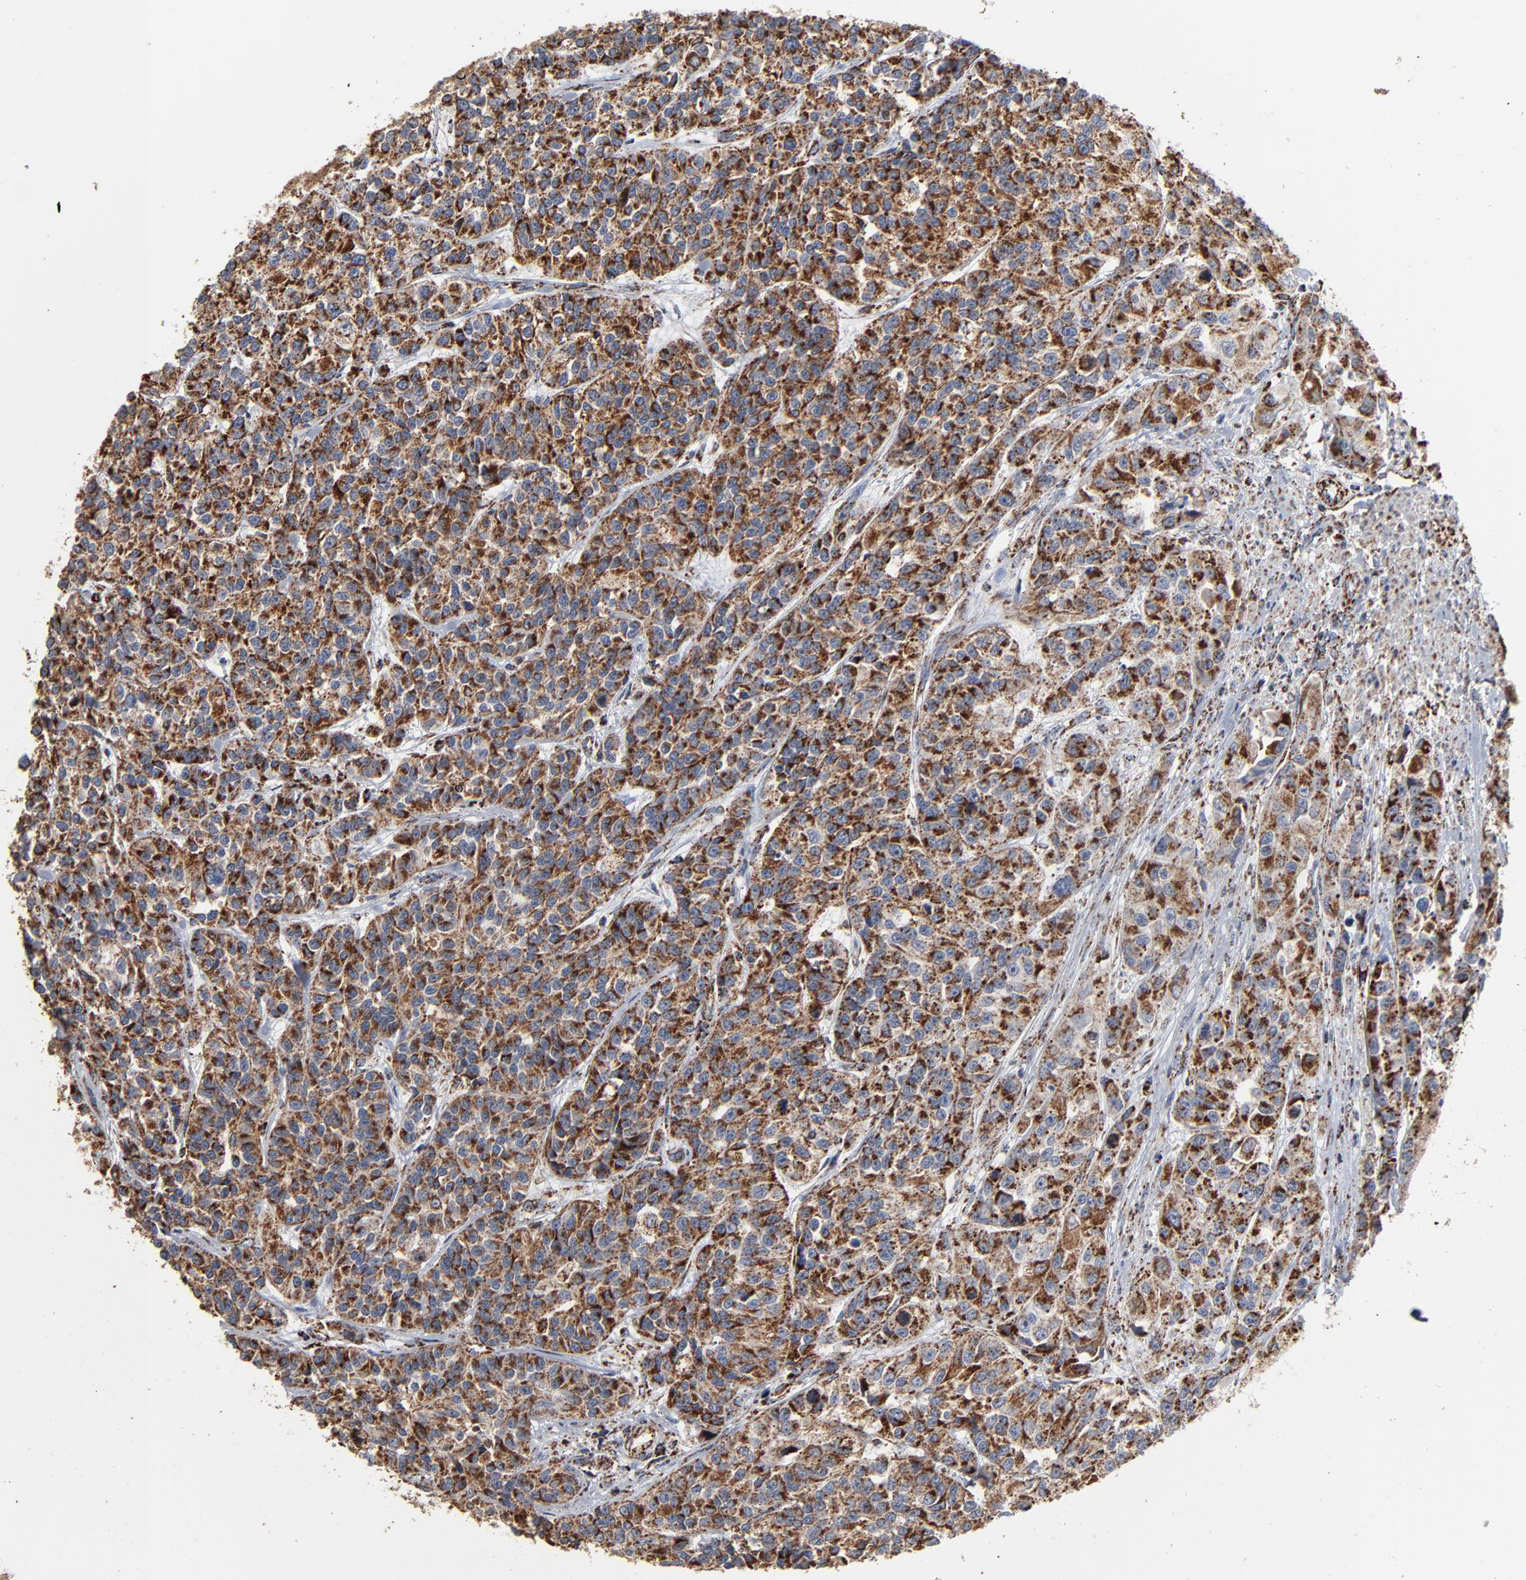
{"staining": {"intensity": "strong", "quantity": ">75%", "location": "cytoplasmic/membranous"}, "tissue": "urothelial cancer", "cell_type": "Tumor cells", "image_type": "cancer", "snomed": [{"axis": "morphology", "description": "Urothelial carcinoma, High grade"}, {"axis": "topography", "description": "Urinary bladder"}], "caption": "An IHC image of tumor tissue is shown. Protein staining in brown shows strong cytoplasmic/membranous positivity in high-grade urothelial carcinoma within tumor cells.", "gene": "UQCRC1", "patient": {"sex": "female", "age": 81}}